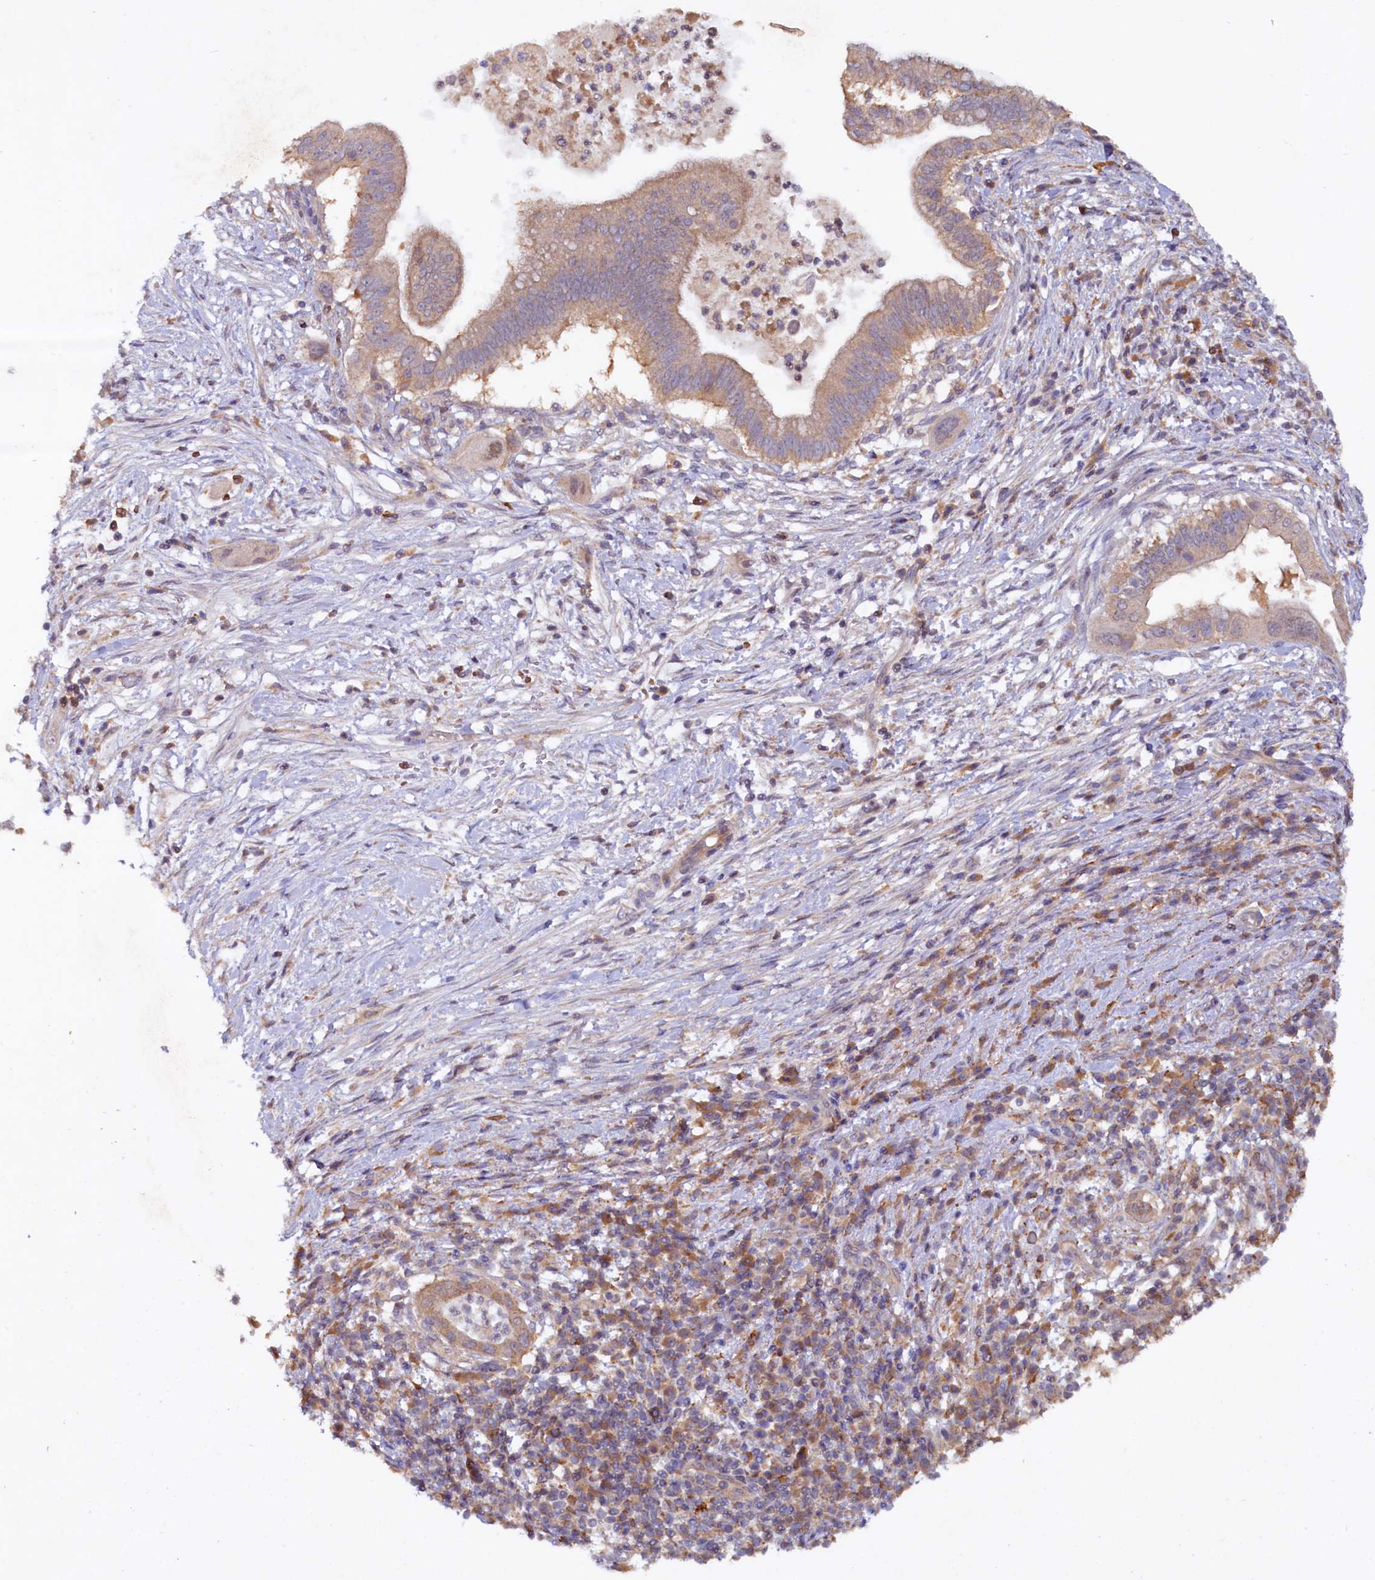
{"staining": {"intensity": "moderate", "quantity": "25%-75%", "location": "cytoplasmic/membranous"}, "tissue": "pancreatic cancer", "cell_type": "Tumor cells", "image_type": "cancer", "snomed": [{"axis": "morphology", "description": "Adenocarcinoma, NOS"}, {"axis": "topography", "description": "Pancreas"}], "caption": "Tumor cells show medium levels of moderate cytoplasmic/membranous expression in about 25%-75% of cells in human pancreatic cancer.", "gene": "ETFBKMT", "patient": {"sex": "male", "age": 68}}